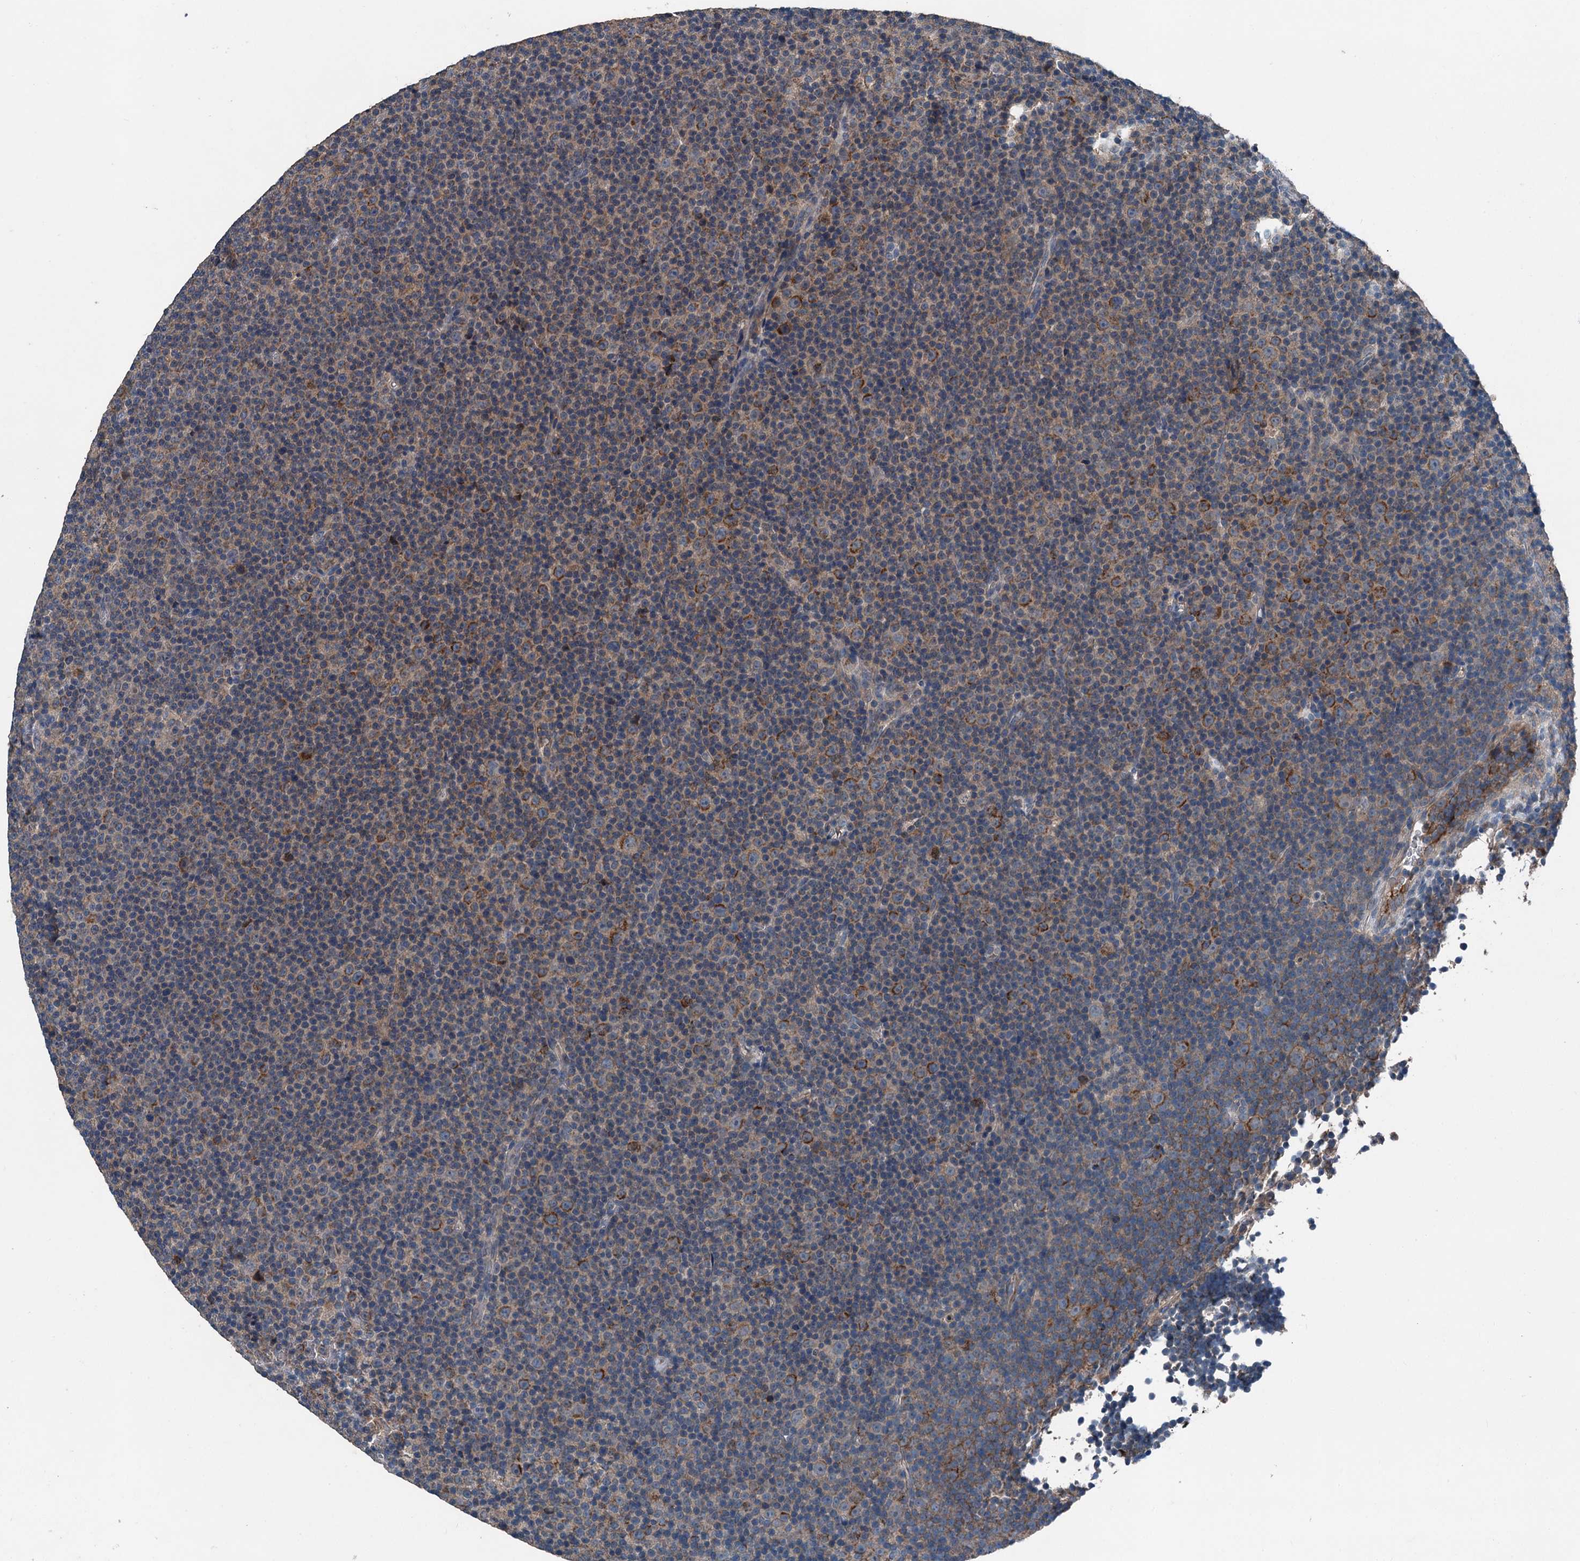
{"staining": {"intensity": "moderate", "quantity": ">75%", "location": "cytoplasmic/membranous"}, "tissue": "lymphoma", "cell_type": "Tumor cells", "image_type": "cancer", "snomed": [{"axis": "morphology", "description": "Malignant lymphoma, non-Hodgkin's type, Low grade"}, {"axis": "topography", "description": "Lymph node"}], "caption": "Immunohistochemistry (IHC) staining of low-grade malignant lymphoma, non-Hodgkin's type, which reveals medium levels of moderate cytoplasmic/membranous positivity in approximately >75% of tumor cells indicating moderate cytoplasmic/membranous protein positivity. The staining was performed using DAB (3,3'-diaminobenzidine) (brown) for protein detection and nuclei were counterstained in hematoxylin (blue).", "gene": "PDSS1", "patient": {"sex": "female", "age": 67}}